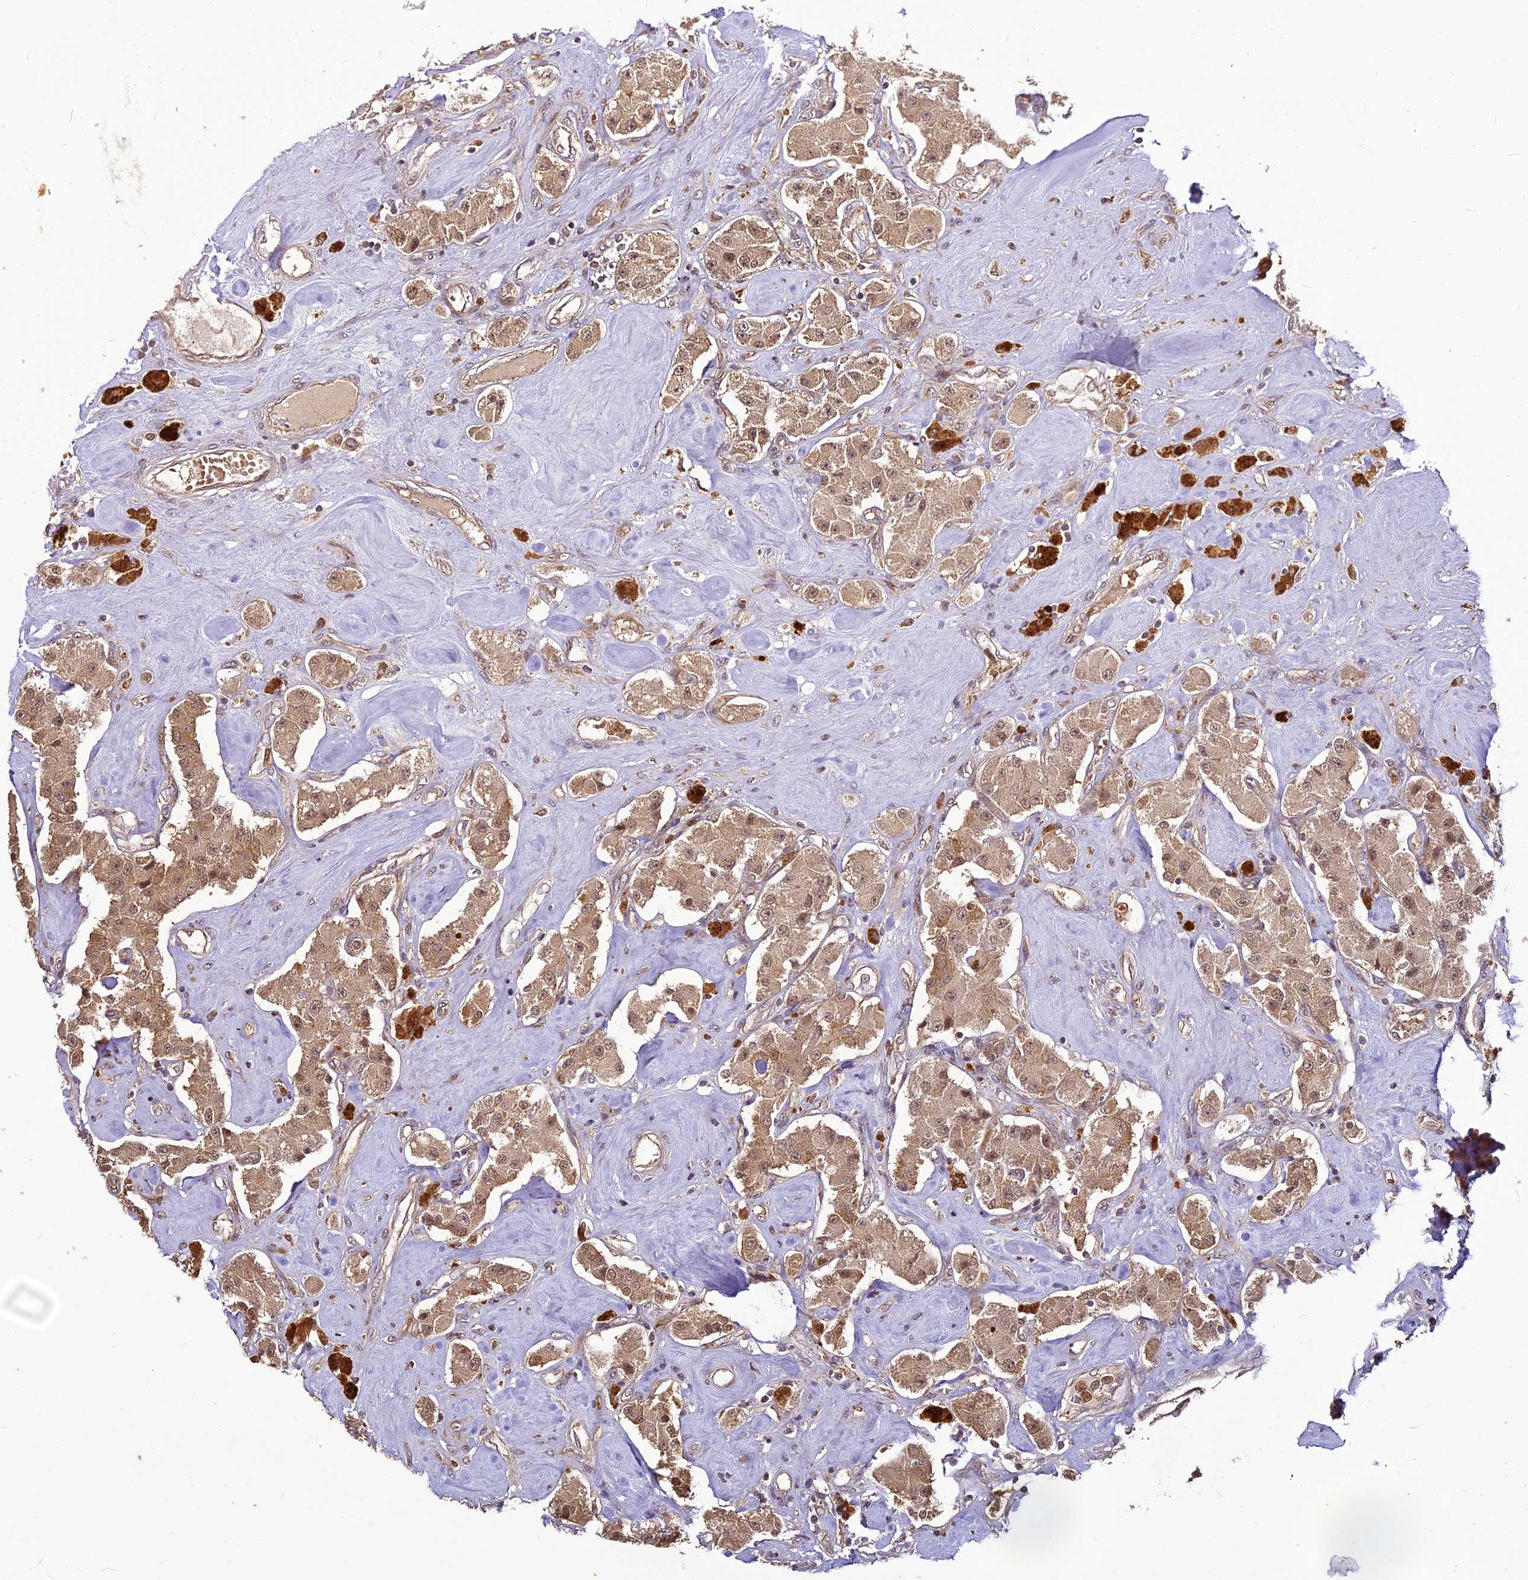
{"staining": {"intensity": "moderate", "quantity": ">75%", "location": "cytoplasmic/membranous,nuclear"}, "tissue": "carcinoid", "cell_type": "Tumor cells", "image_type": "cancer", "snomed": [{"axis": "morphology", "description": "Carcinoid, malignant, NOS"}, {"axis": "topography", "description": "Pancreas"}], "caption": "Carcinoid stained with a protein marker demonstrates moderate staining in tumor cells.", "gene": "BCDIN3D", "patient": {"sex": "male", "age": 41}}